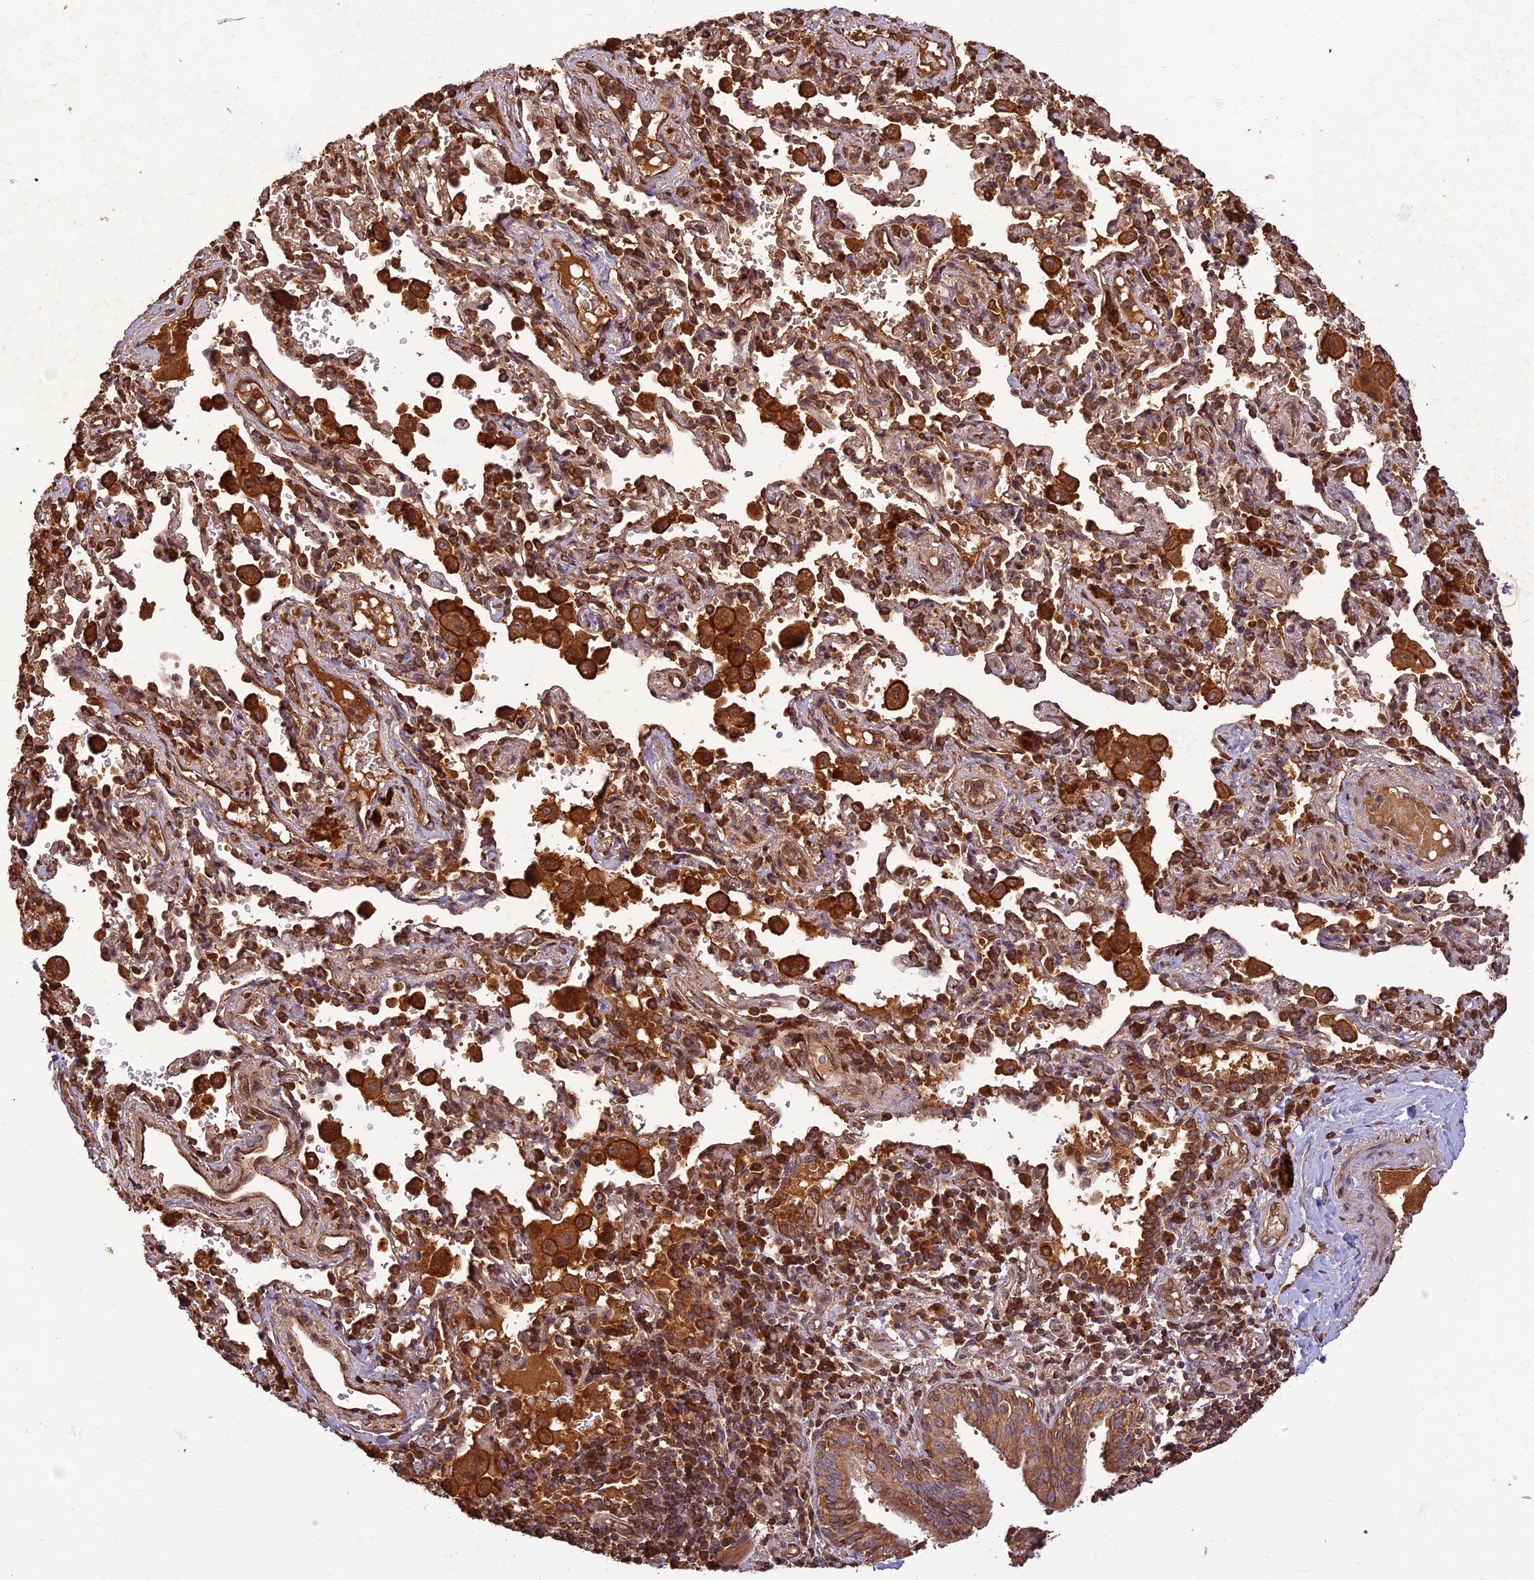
{"staining": {"intensity": "moderate", "quantity": ">75%", "location": "cytoplasmic/membranous"}, "tissue": "bronchus", "cell_type": "Respiratory epithelial cells", "image_type": "normal", "snomed": [{"axis": "morphology", "description": "Normal tissue, NOS"}, {"axis": "topography", "description": "Cartilage tissue"}, {"axis": "topography", "description": "Bronchus"}], "caption": "Bronchus stained with immunohistochemistry (IHC) displays moderate cytoplasmic/membranous expression in approximately >75% of respiratory epithelial cells. (DAB = brown stain, brightfield microscopy at high magnification).", "gene": "CORO1C", "patient": {"sex": "female", "age": 36}}